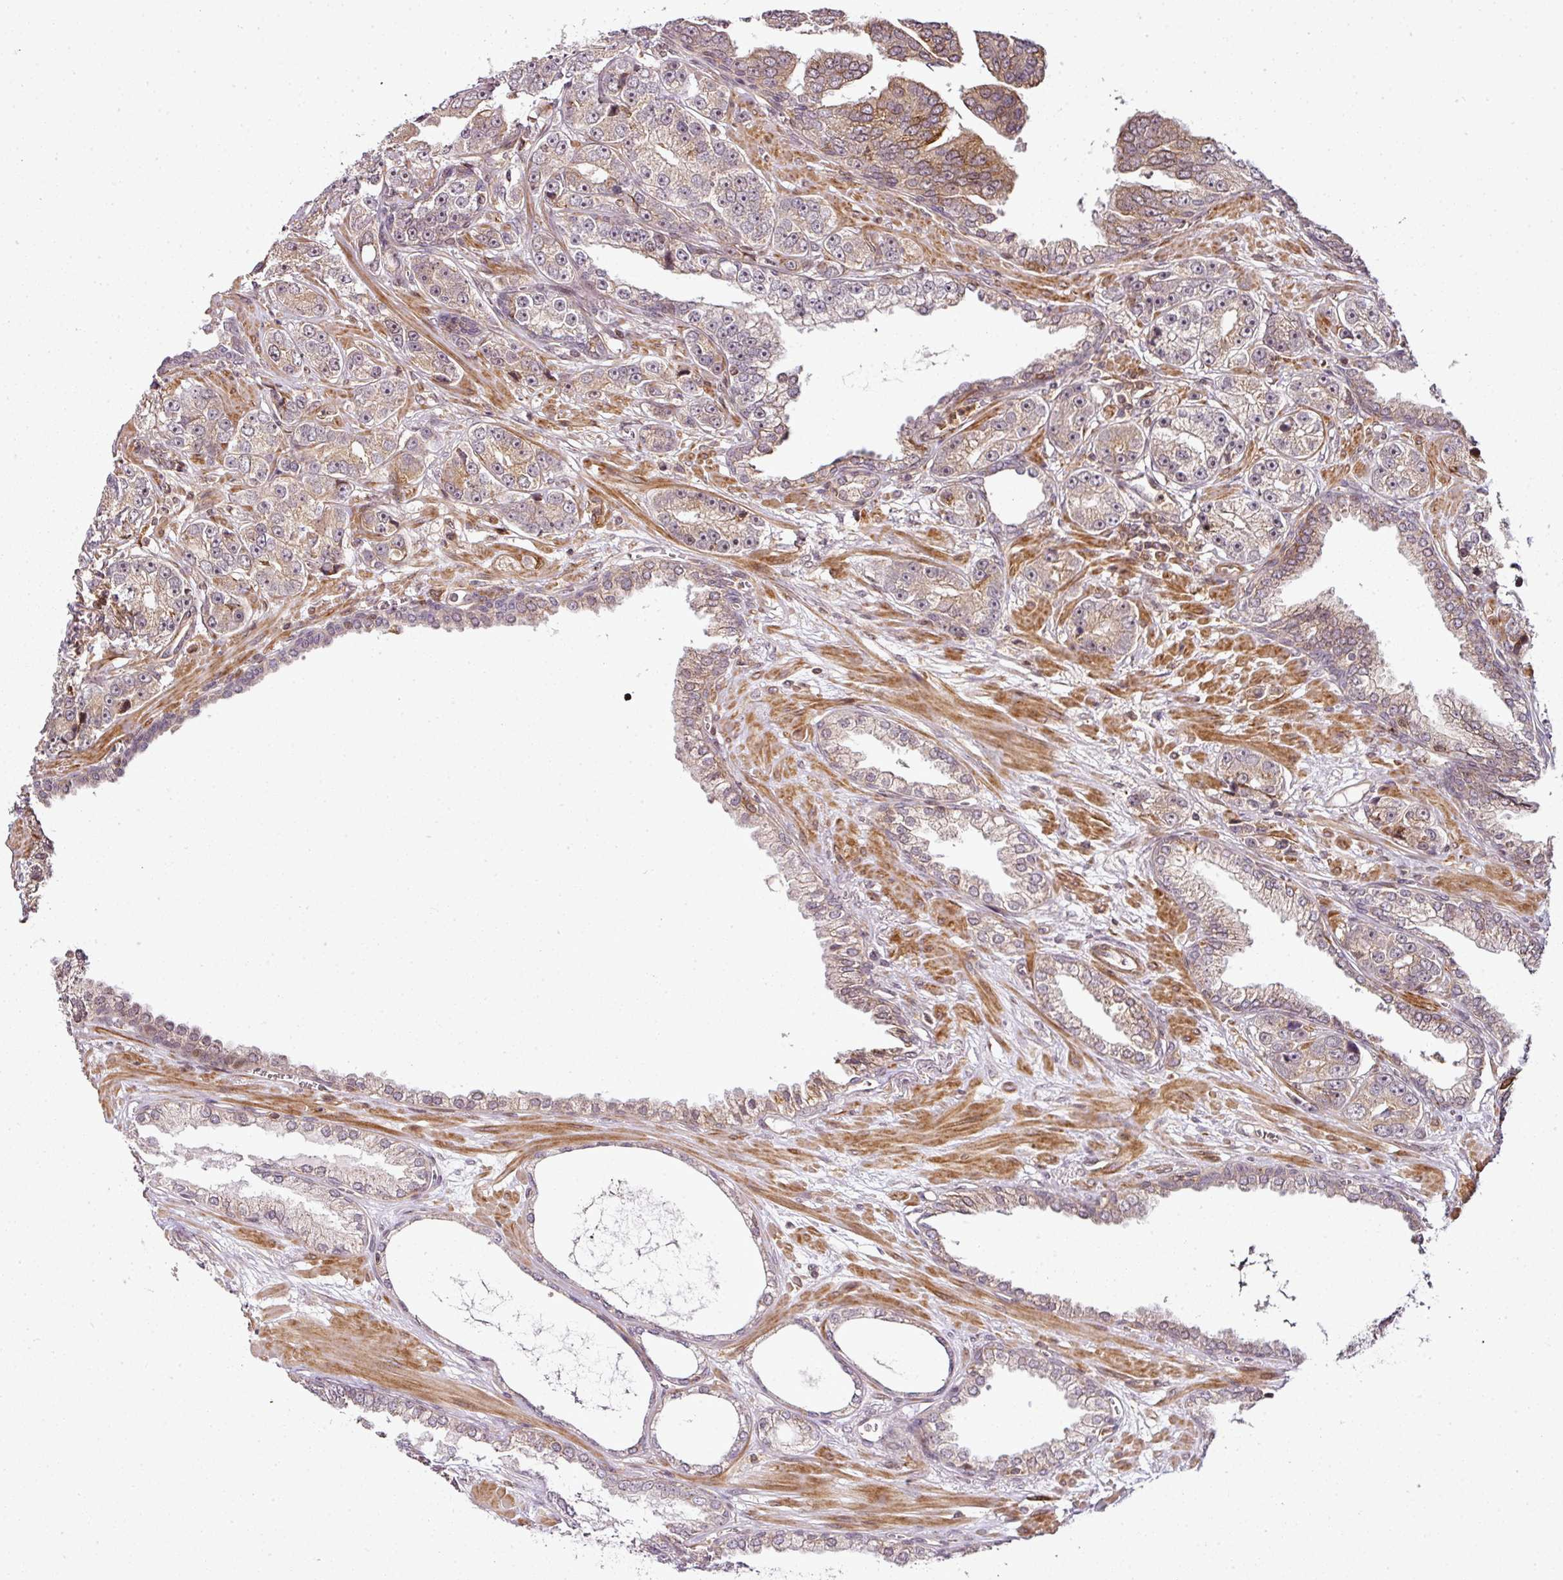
{"staining": {"intensity": "moderate", "quantity": "25%-75%", "location": "cytoplasmic/membranous"}, "tissue": "prostate cancer", "cell_type": "Tumor cells", "image_type": "cancer", "snomed": [{"axis": "morphology", "description": "Adenocarcinoma, High grade"}, {"axis": "topography", "description": "Prostate"}], "caption": "Protein expression analysis of human prostate cancer (high-grade adenocarcinoma) reveals moderate cytoplasmic/membranous positivity in approximately 25%-75% of tumor cells. Immunohistochemistry stains the protein in brown and the nuclei are stained blue.", "gene": "ATAT1", "patient": {"sex": "male", "age": 71}}